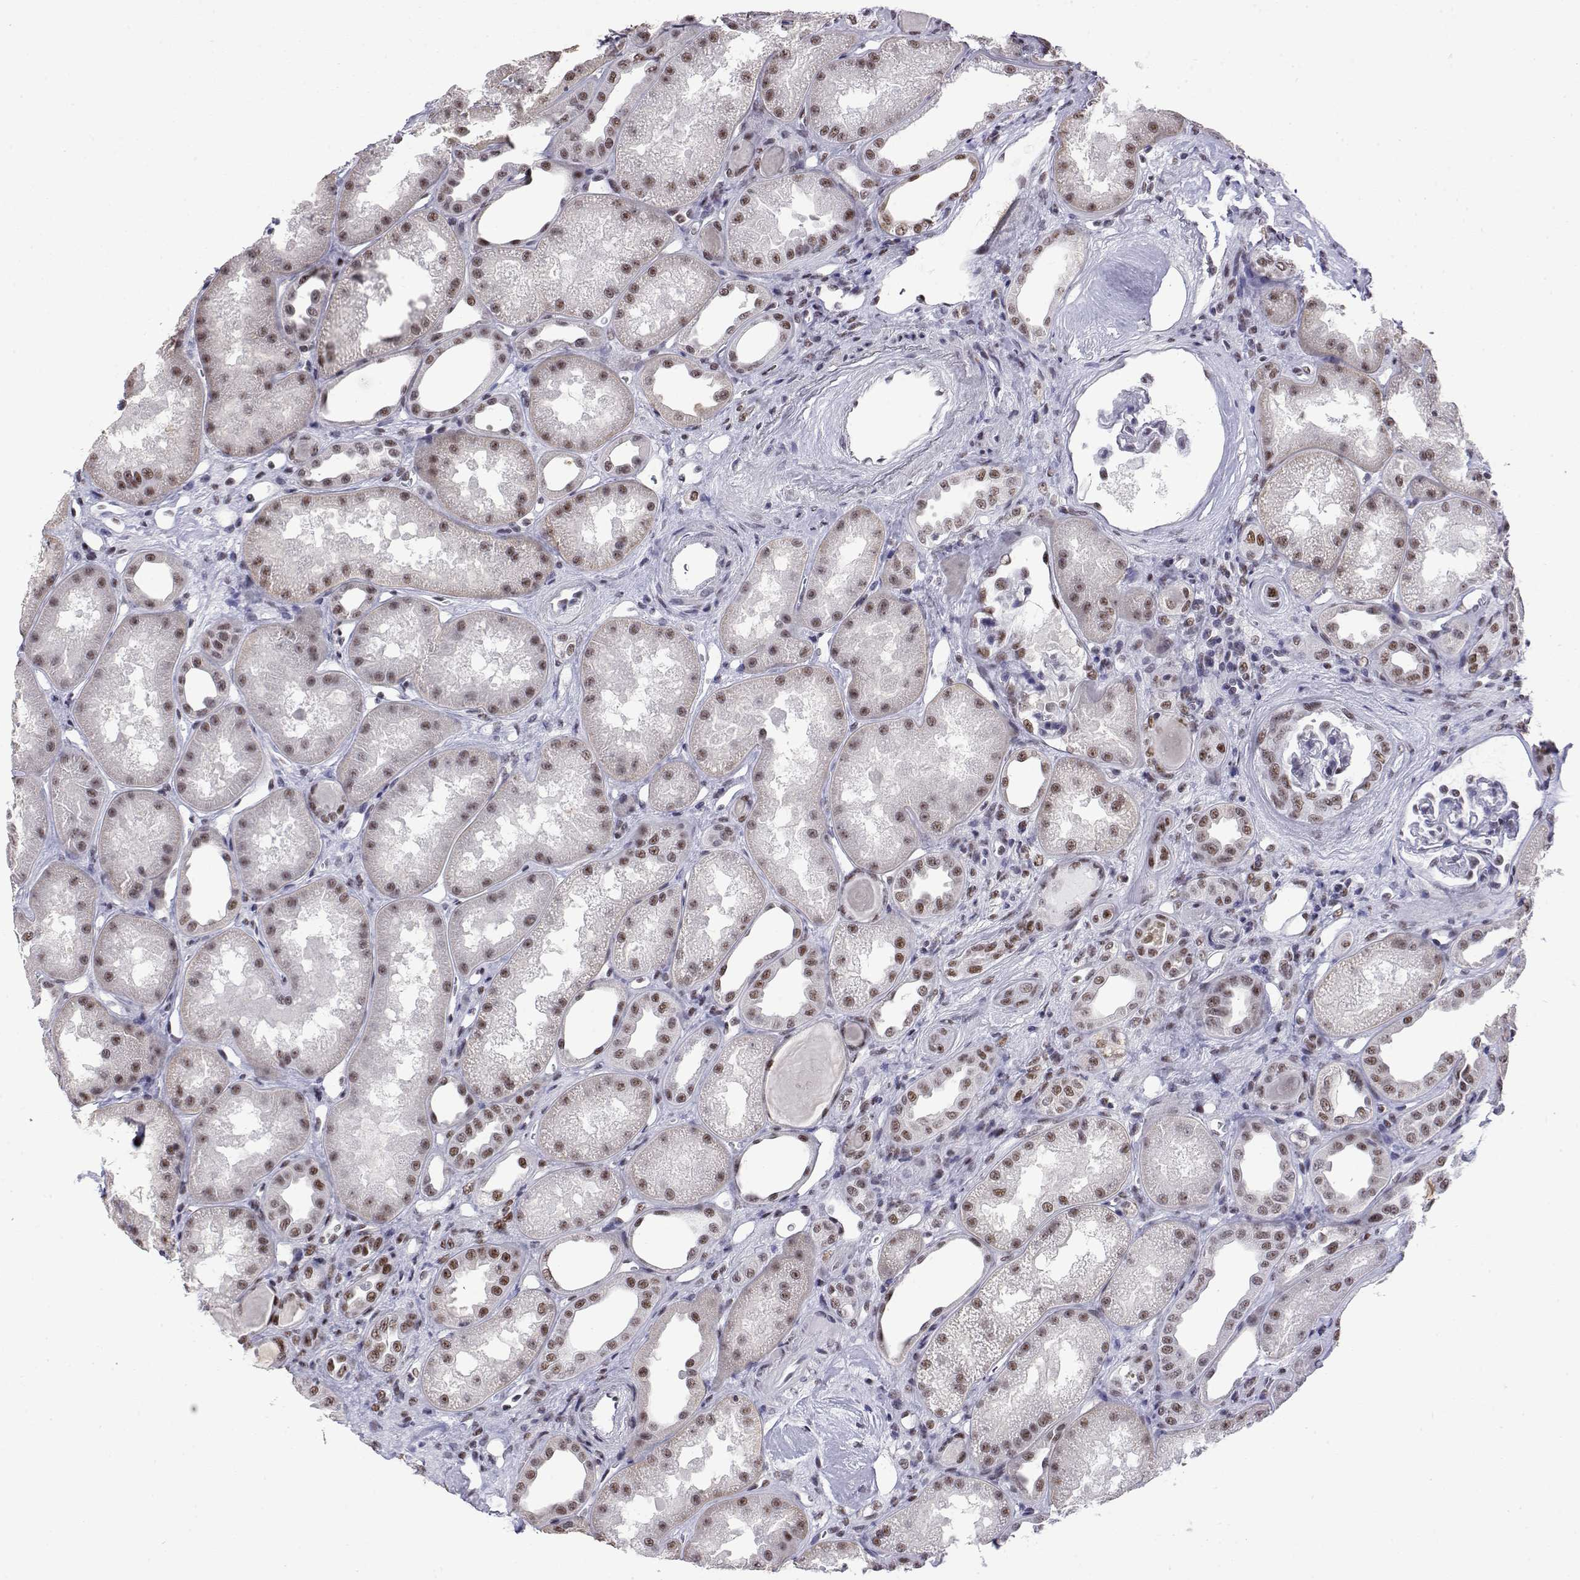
{"staining": {"intensity": "negative", "quantity": "none", "location": "none"}, "tissue": "kidney", "cell_type": "Cells in glomeruli", "image_type": "normal", "snomed": [{"axis": "morphology", "description": "Normal tissue, NOS"}, {"axis": "topography", "description": "Kidney"}], "caption": "IHC photomicrograph of normal human kidney stained for a protein (brown), which demonstrates no staining in cells in glomeruli.", "gene": "POLDIP3", "patient": {"sex": "male", "age": 61}}